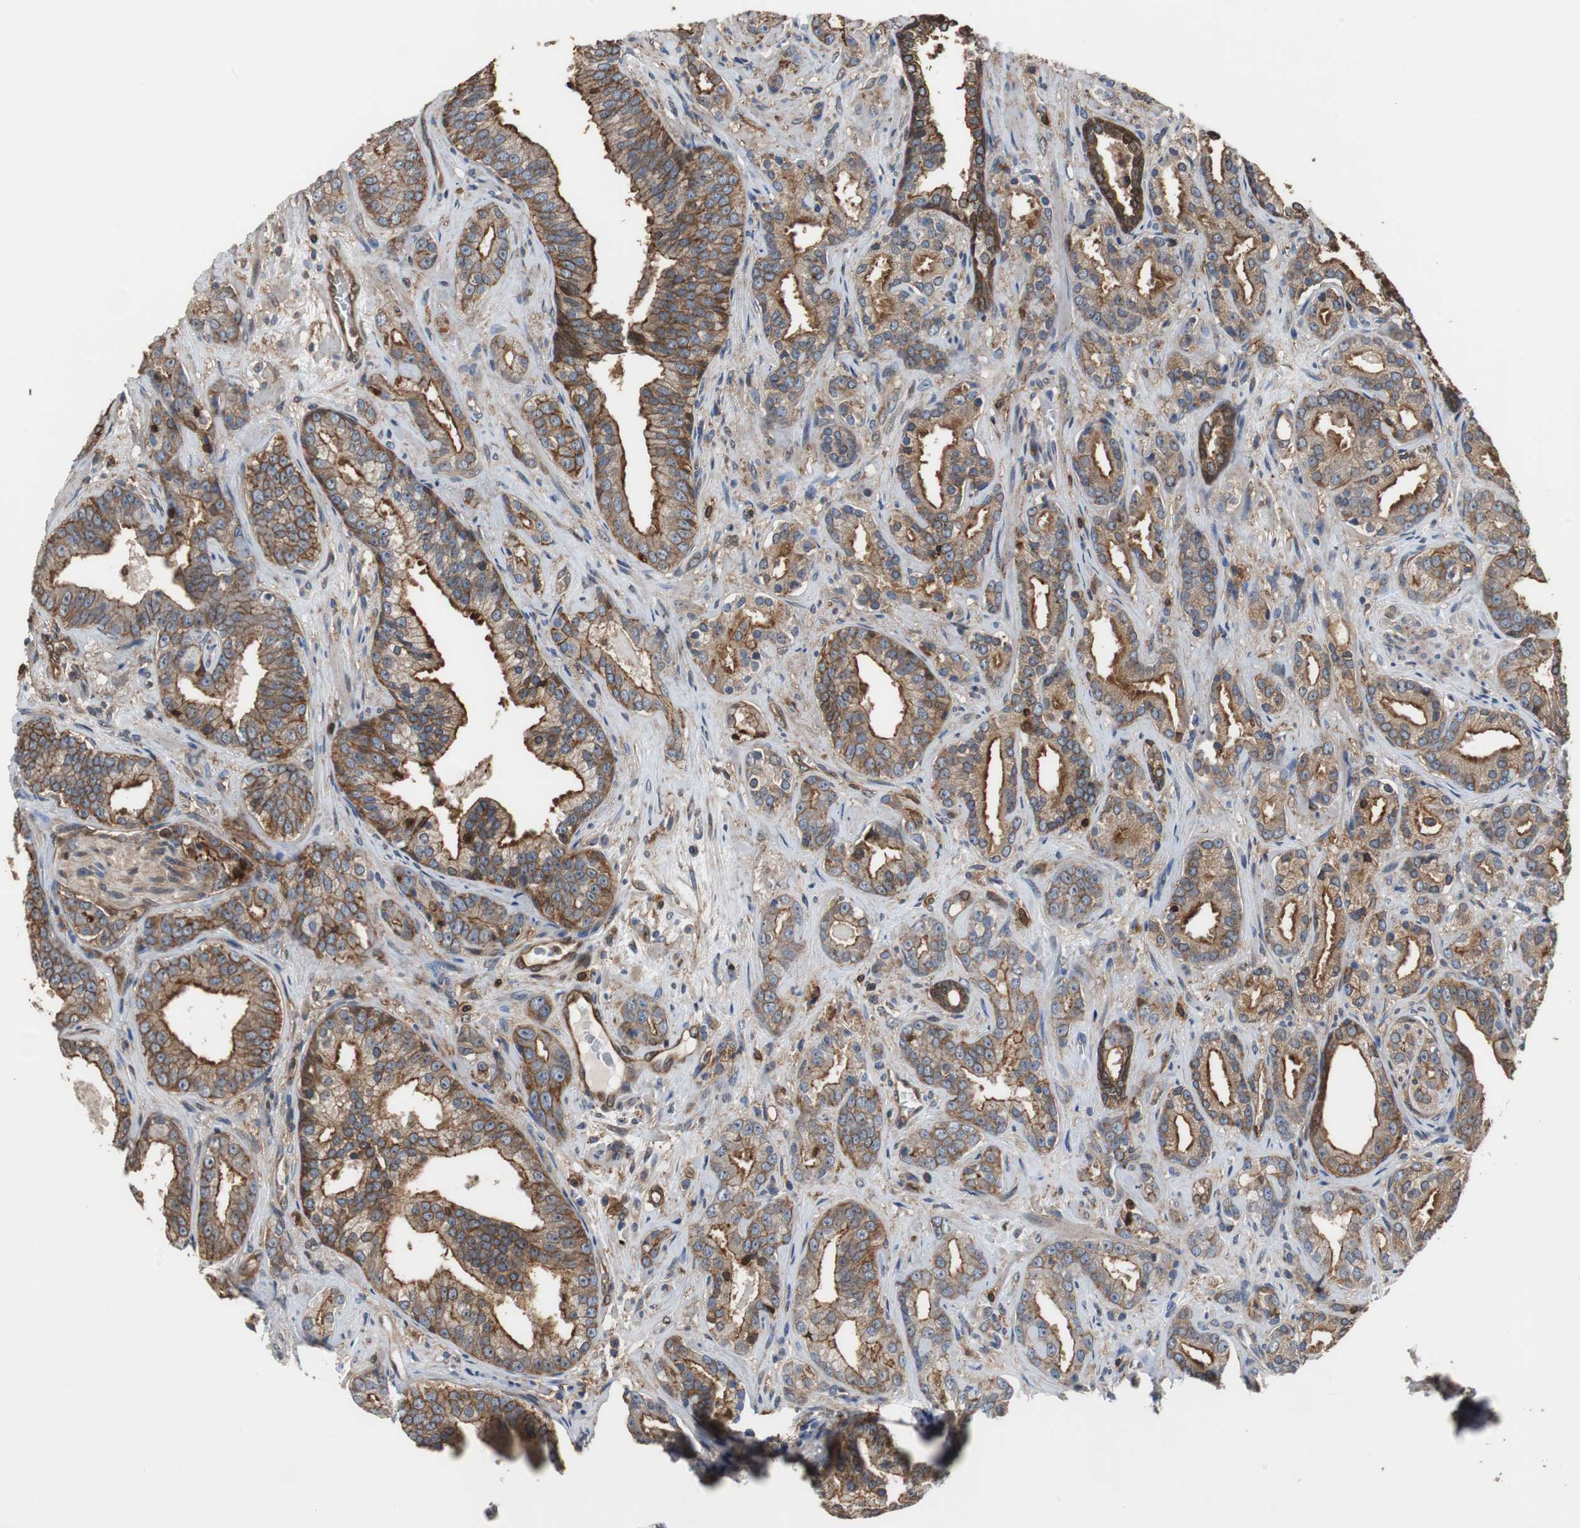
{"staining": {"intensity": "moderate", "quantity": ">75%", "location": "cytoplasmic/membranous"}, "tissue": "prostate cancer", "cell_type": "Tumor cells", "image_type": "cancer", "snomed": [{"axis": "morphology", "description": "Adenocarcinoma, Low grade"}, {"axis": "topography", "description": "Prostate"}], "caption": "Prostate cancer stained with DAB immunohistochemistry (IHC) exhibits medium levels of moderate cytoplasmic/membranous expression in approximately >75% of tumor cells. (DAB (3,3'-diaminobenzidine) IHC with brightfield microscopy, high magnification).", "gene": "ANXA4", "patient": {"sex": "male", "age": 63}}